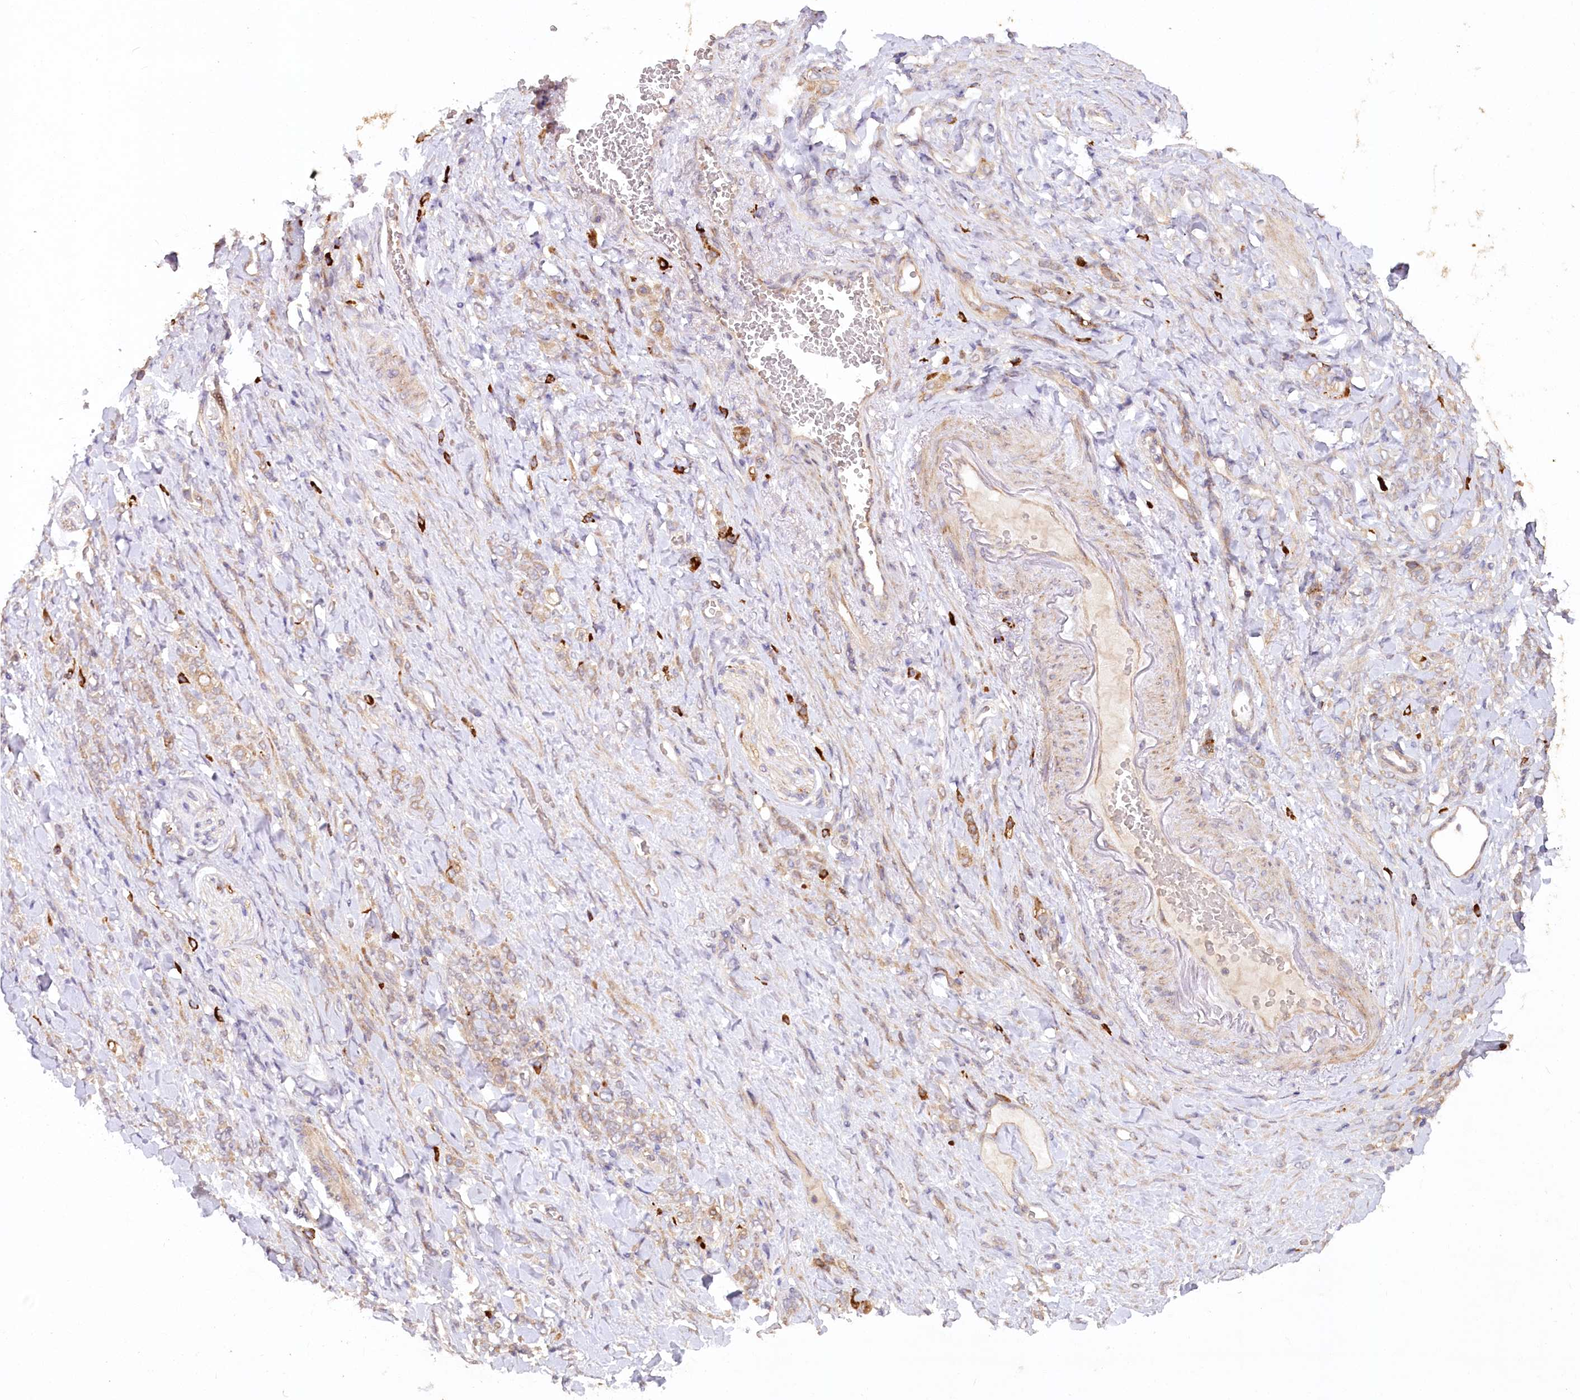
{"staining": {"intensity": "weak", "quantity": ">75%", "location": "cytoplasmic/membranous"}, "tissue": "stomach cancer", "cell_type": "Tumor cells", "image_type": "cancer", "snomed": [{"axis": "morphology", "description": "Normal tissue, NOS"}, {"axis": "morphology", "description": "Adenocarcinoma, NOS"}, {"axis": "topography", "description": "Stomach"}], "caption": "Human stomach adenocarcinoma stained for a protein (brown) displays weak cytoplasmic/membranous positive staining in approximately >75% of tumor cells.", "gene": "IRAK1BP1", "patient": {"sex": "male", "age": 82}}